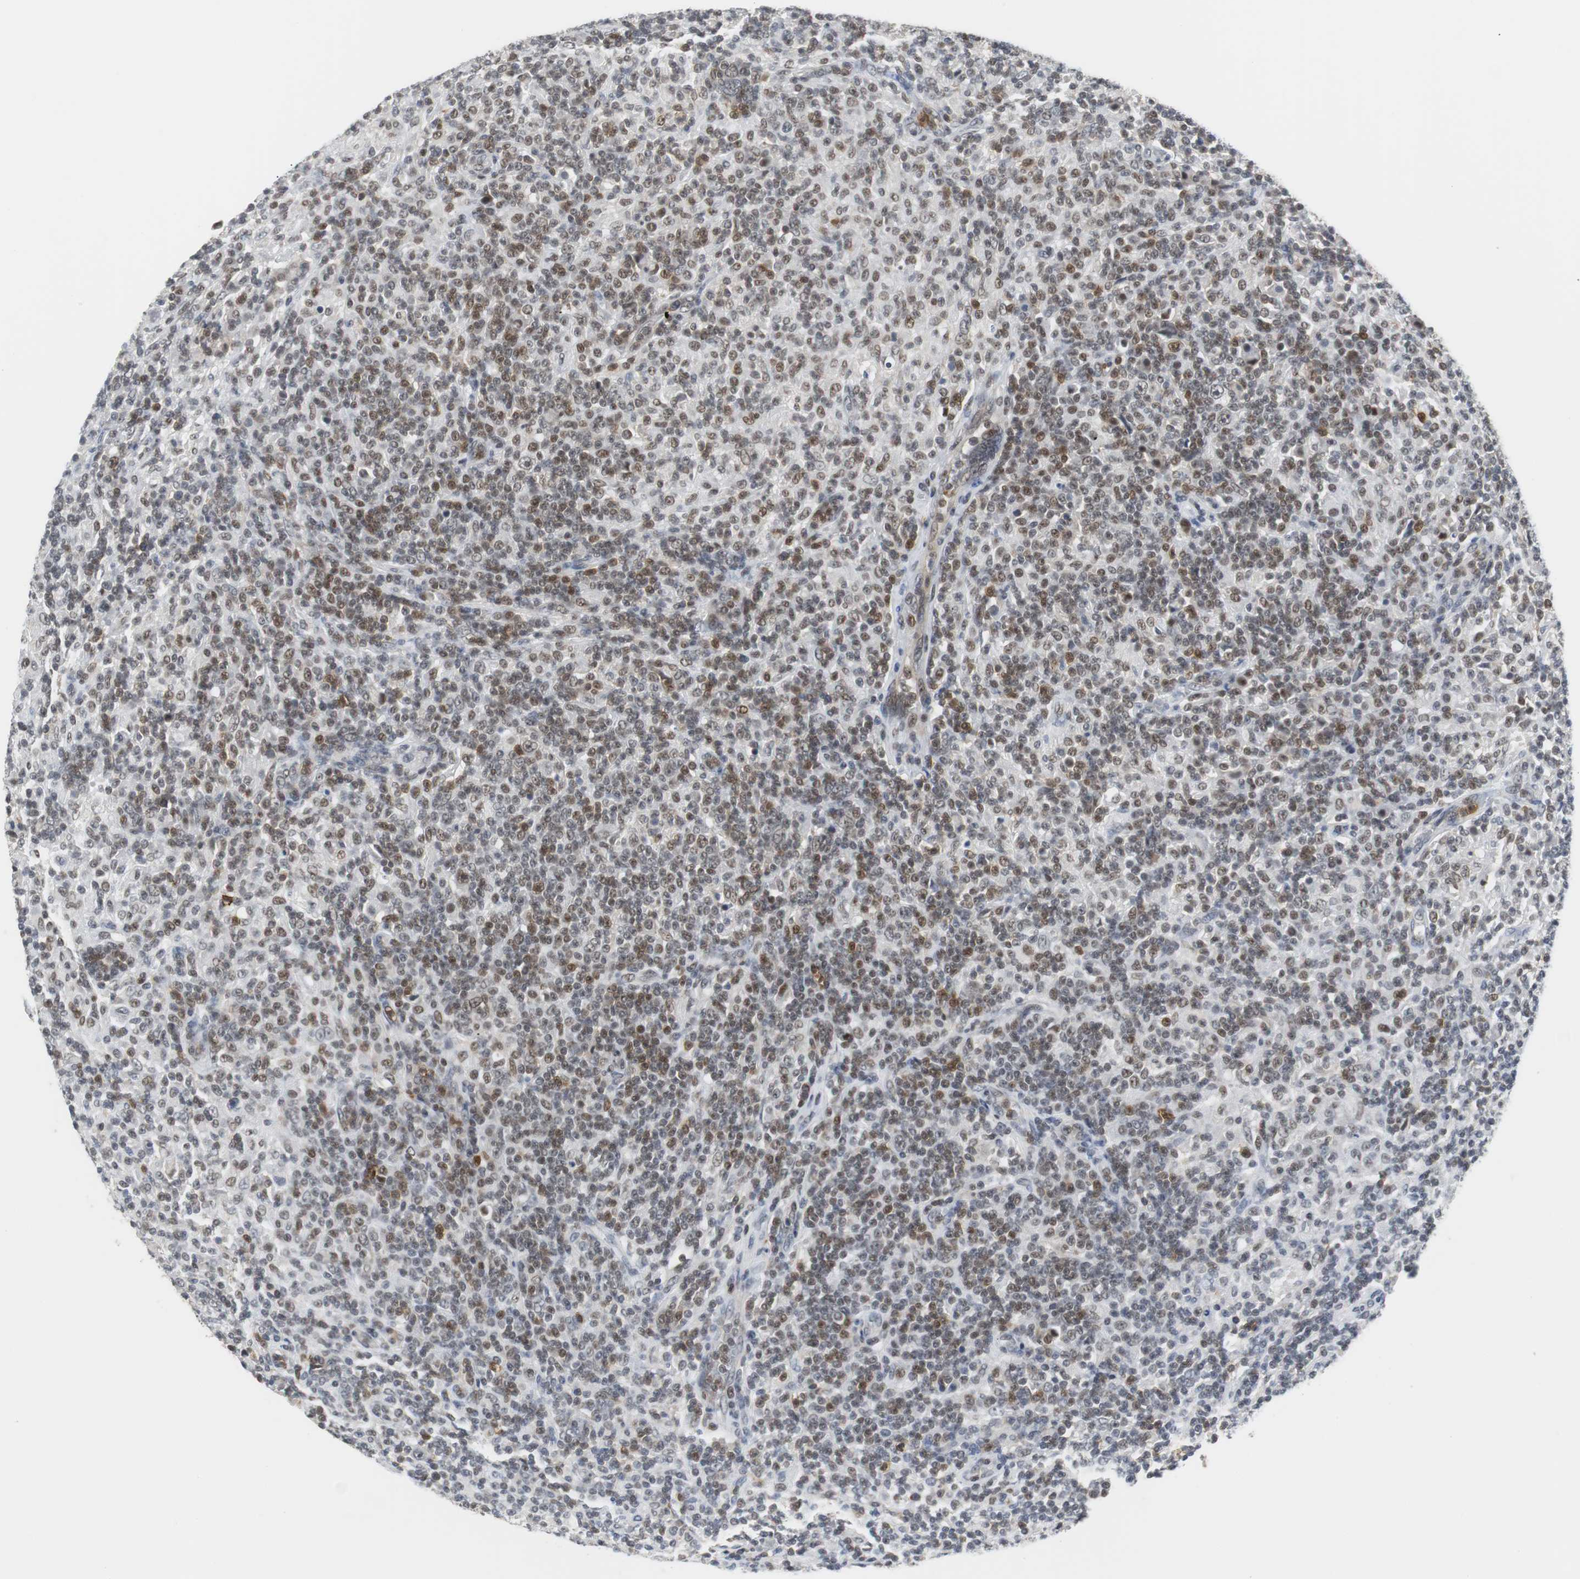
{"staining": {"intensity": "moderate", "quantity": "25%-75%", "location": "nuclear"}, "tissue": "lymphoma", "cell_type": "Tumor cells", "image_type": "cancer", "snomed": [{"axis": "morphology", "description": "Hodgkin's disease, NOS"}, {"axis": "topography", "description": "Lymph node"}], "caption": "Immunohistochemistry of lymphoma reveals medium levels of moderate nuclear expression in approximately 25%-75% of tumor cells.", "gene": "SIRT1", "patient": {"sex": "male", "age": 70}}